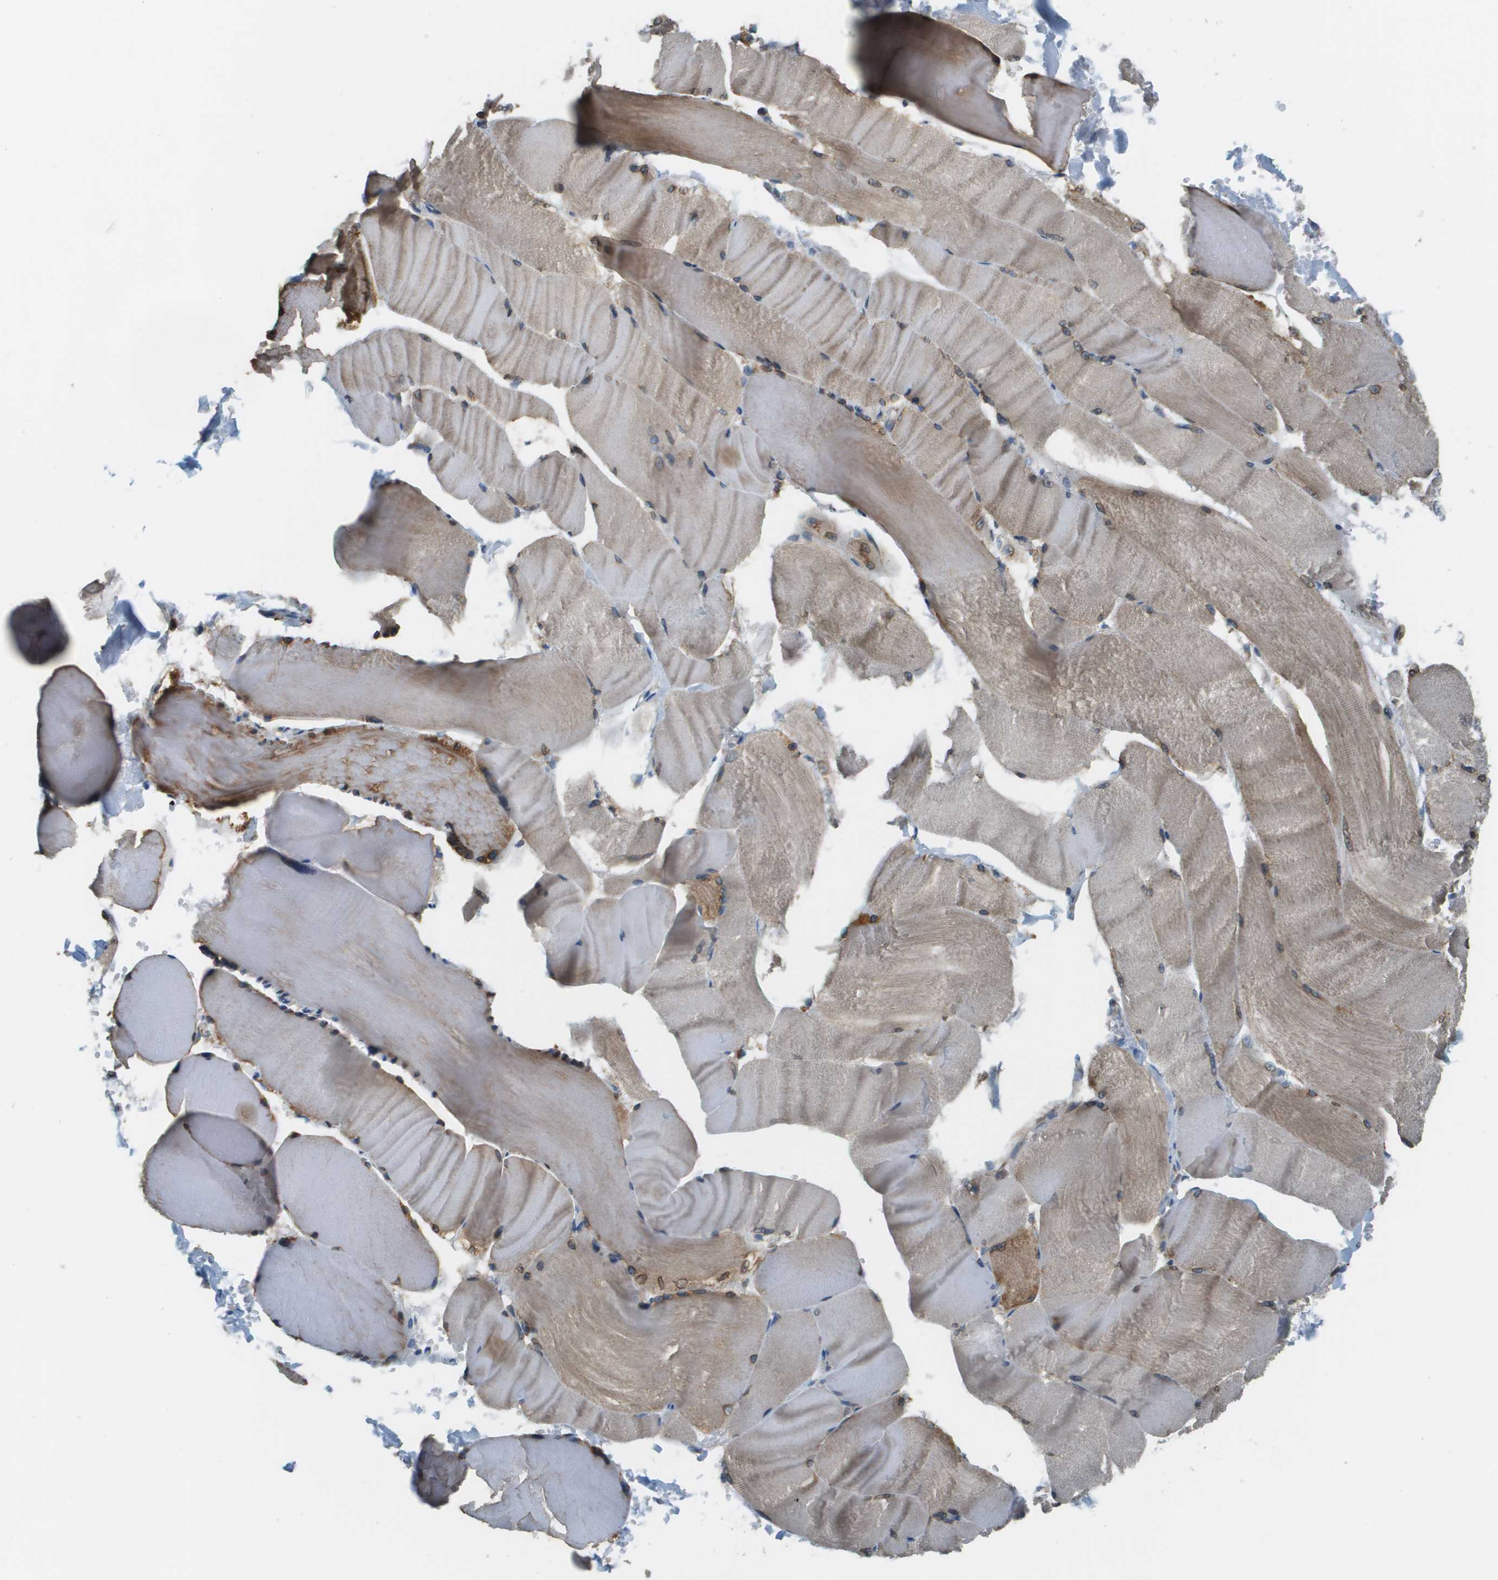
{"staining": {"intensity": "weak", "quantity": ">75%", "location": "cytoplasmic/membranous"}, "tissue": "skeletal muscle", "cell_type": "Myocytes", "image_type": "normal", "snomed": [{"axis": "morphology", "description": "Normal tissue, NOS"}, {"axis": "topography", "description": "Skin"}, {"axis": "topography", "description": "Skeletal muscle"}], "caption": "The immunohistochemical stain highlights weak cytoplasmic/membranous expression in myocytes of unremarkable skeletal muscle.", "gene": "TAOK3", "patient": {"sex": "male", "age": 83}}